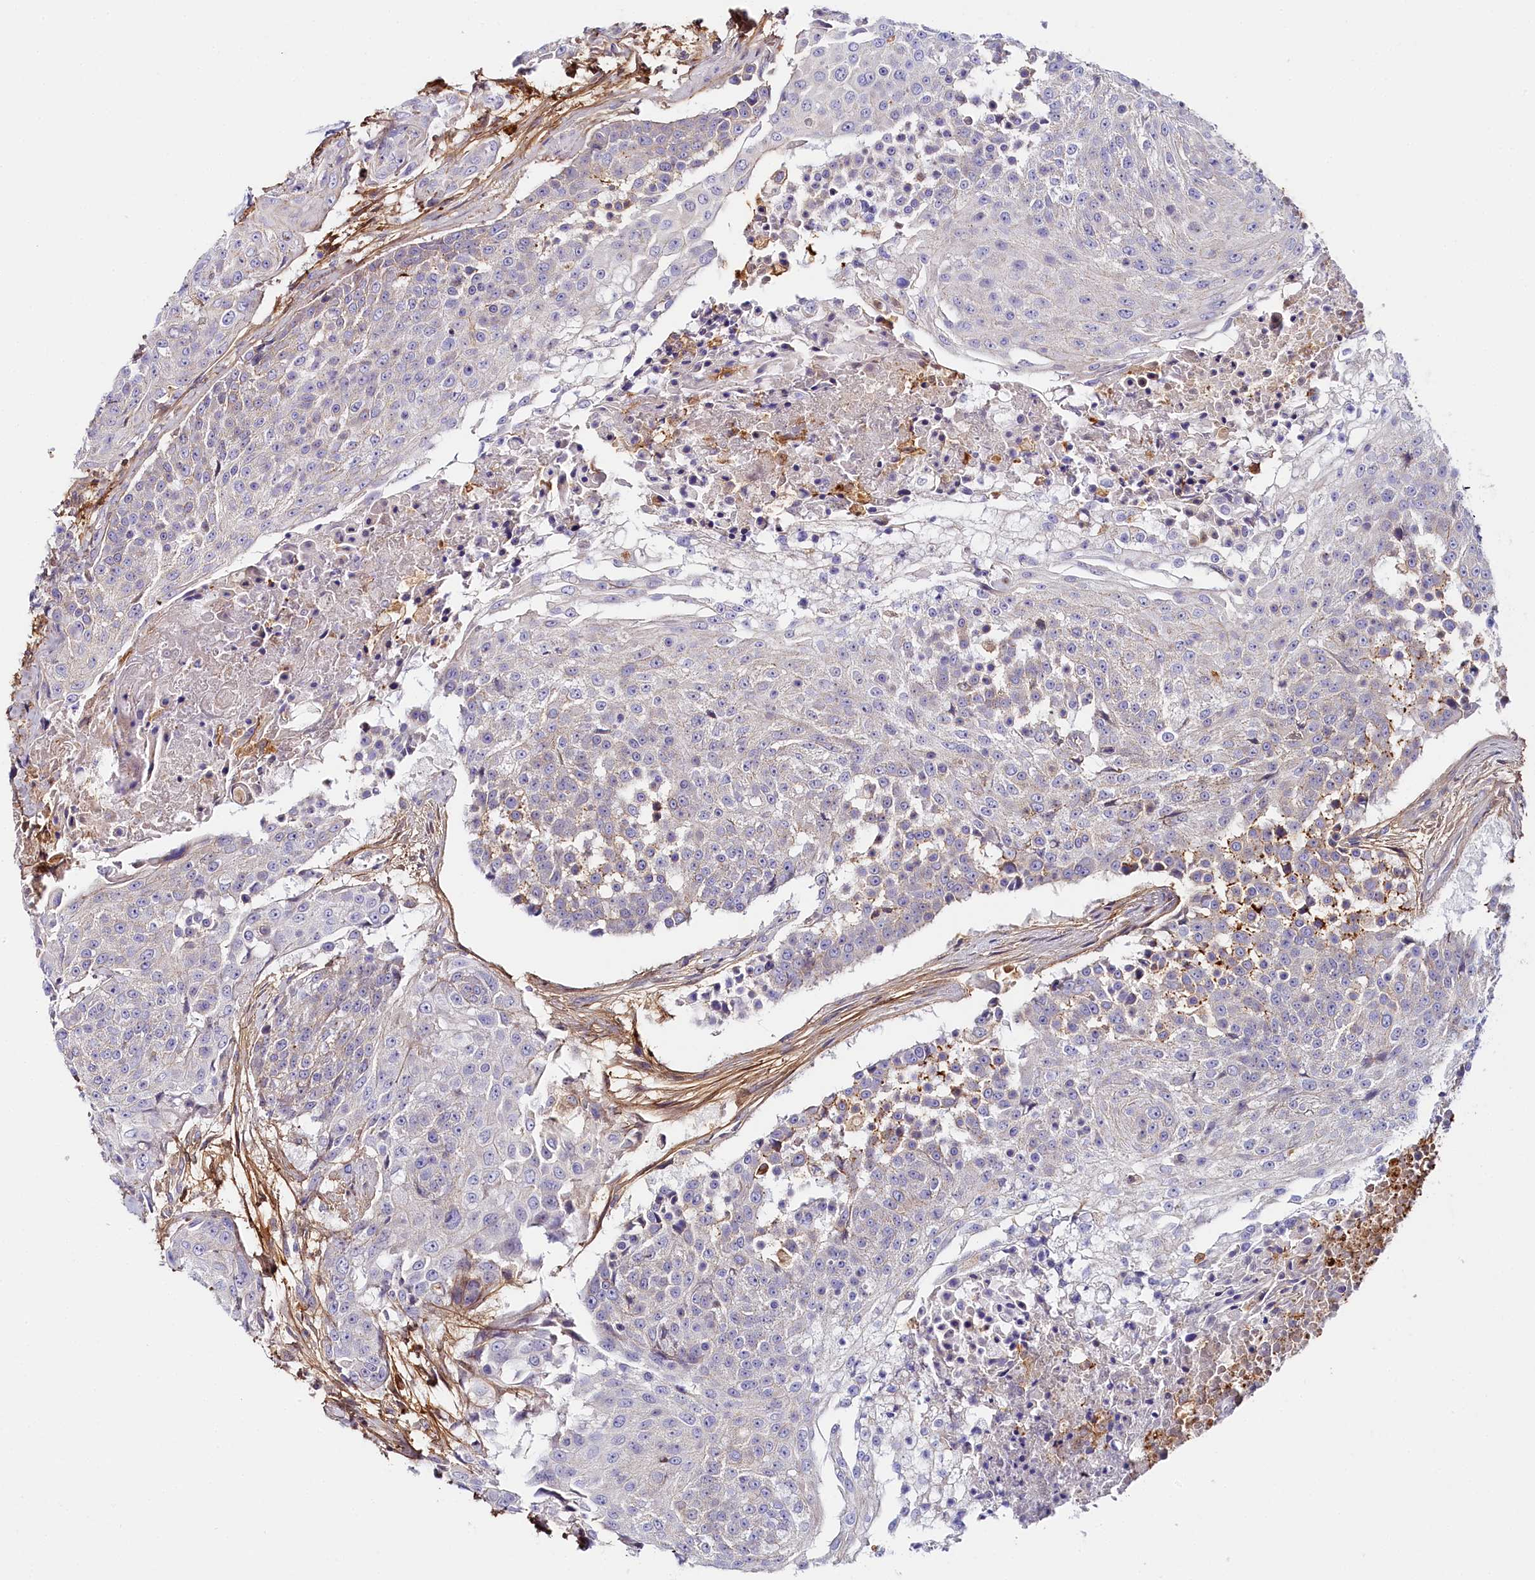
{"staining": {"intensity": "negative", "quantity": "none", "location": "none"}, "tissue": "urothelial cancer", "cell_type": "Tumor cells", "image_type": "cancer", "snomed": [{"axis": "morphology", "description": "Urothelial carcinoma, High grade"}, {"axis": "topography", "description": "Urinary bladder"}], "caption": "There is no significant expression in tumor cells of urothelial cancer.", "gene": "KATNB1", "patient": {"sex": "female", "age": 63}}